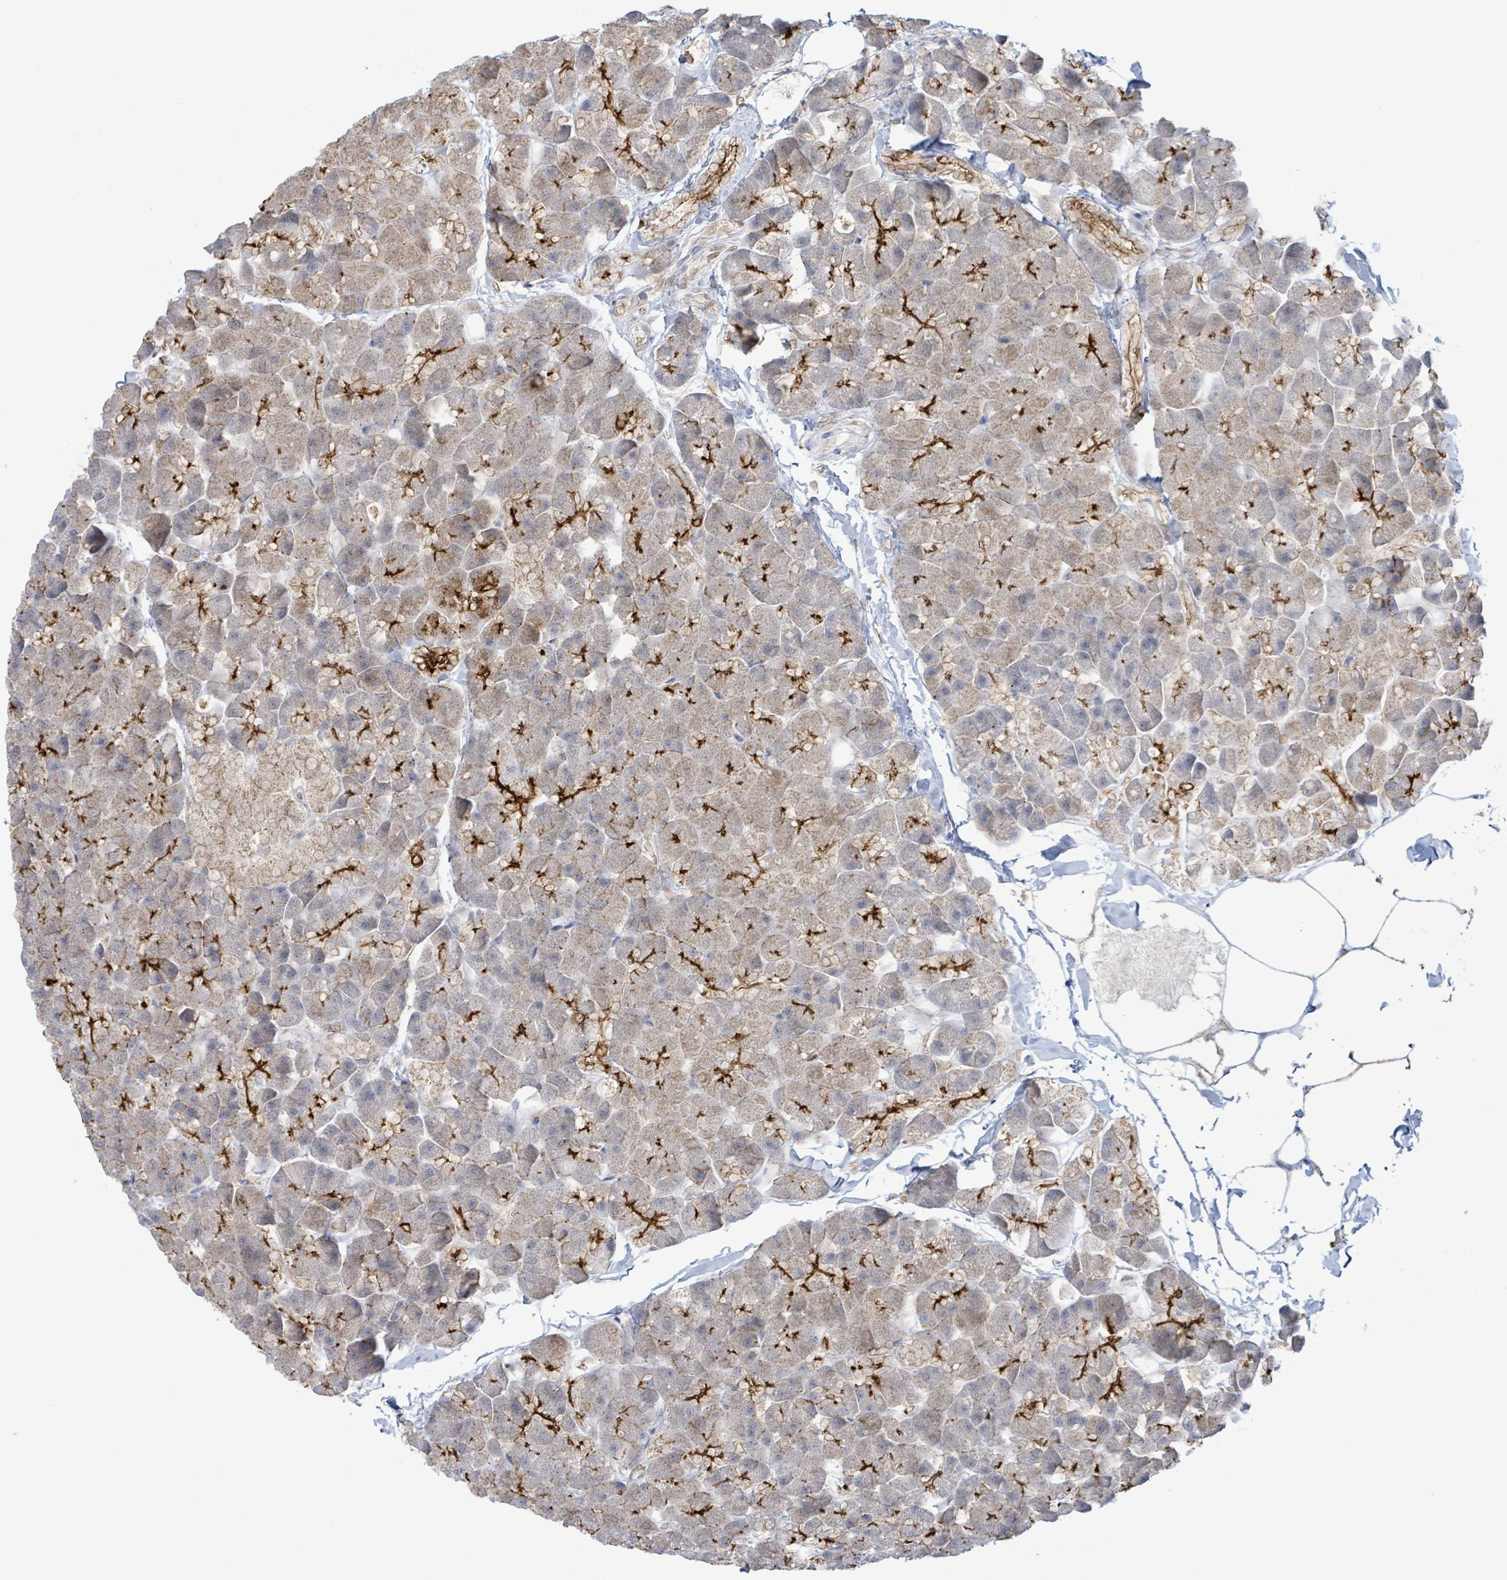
{"staining": {"intensity": "strong", "quantity": "25%-75%", "location": "cytoplasmic/membranous"}, "tissue": "pancreas", "cell_type": "Exocrine glandular cells", "image_type": "normal", "snomed": [{"axis": "morphology", "description": "Normal tissue, NOS"}, {"axis": "topography", "description": "Pancreas"}], "caption": "Normal pancreas demonstrates strong cytoplasmic/membranous staining in about 25%-75% of exocrine glandular cells, visualized by immunohistochemistry.", "gene": "LCLAT1", "patient": {"sex": "male", "age": 35}}